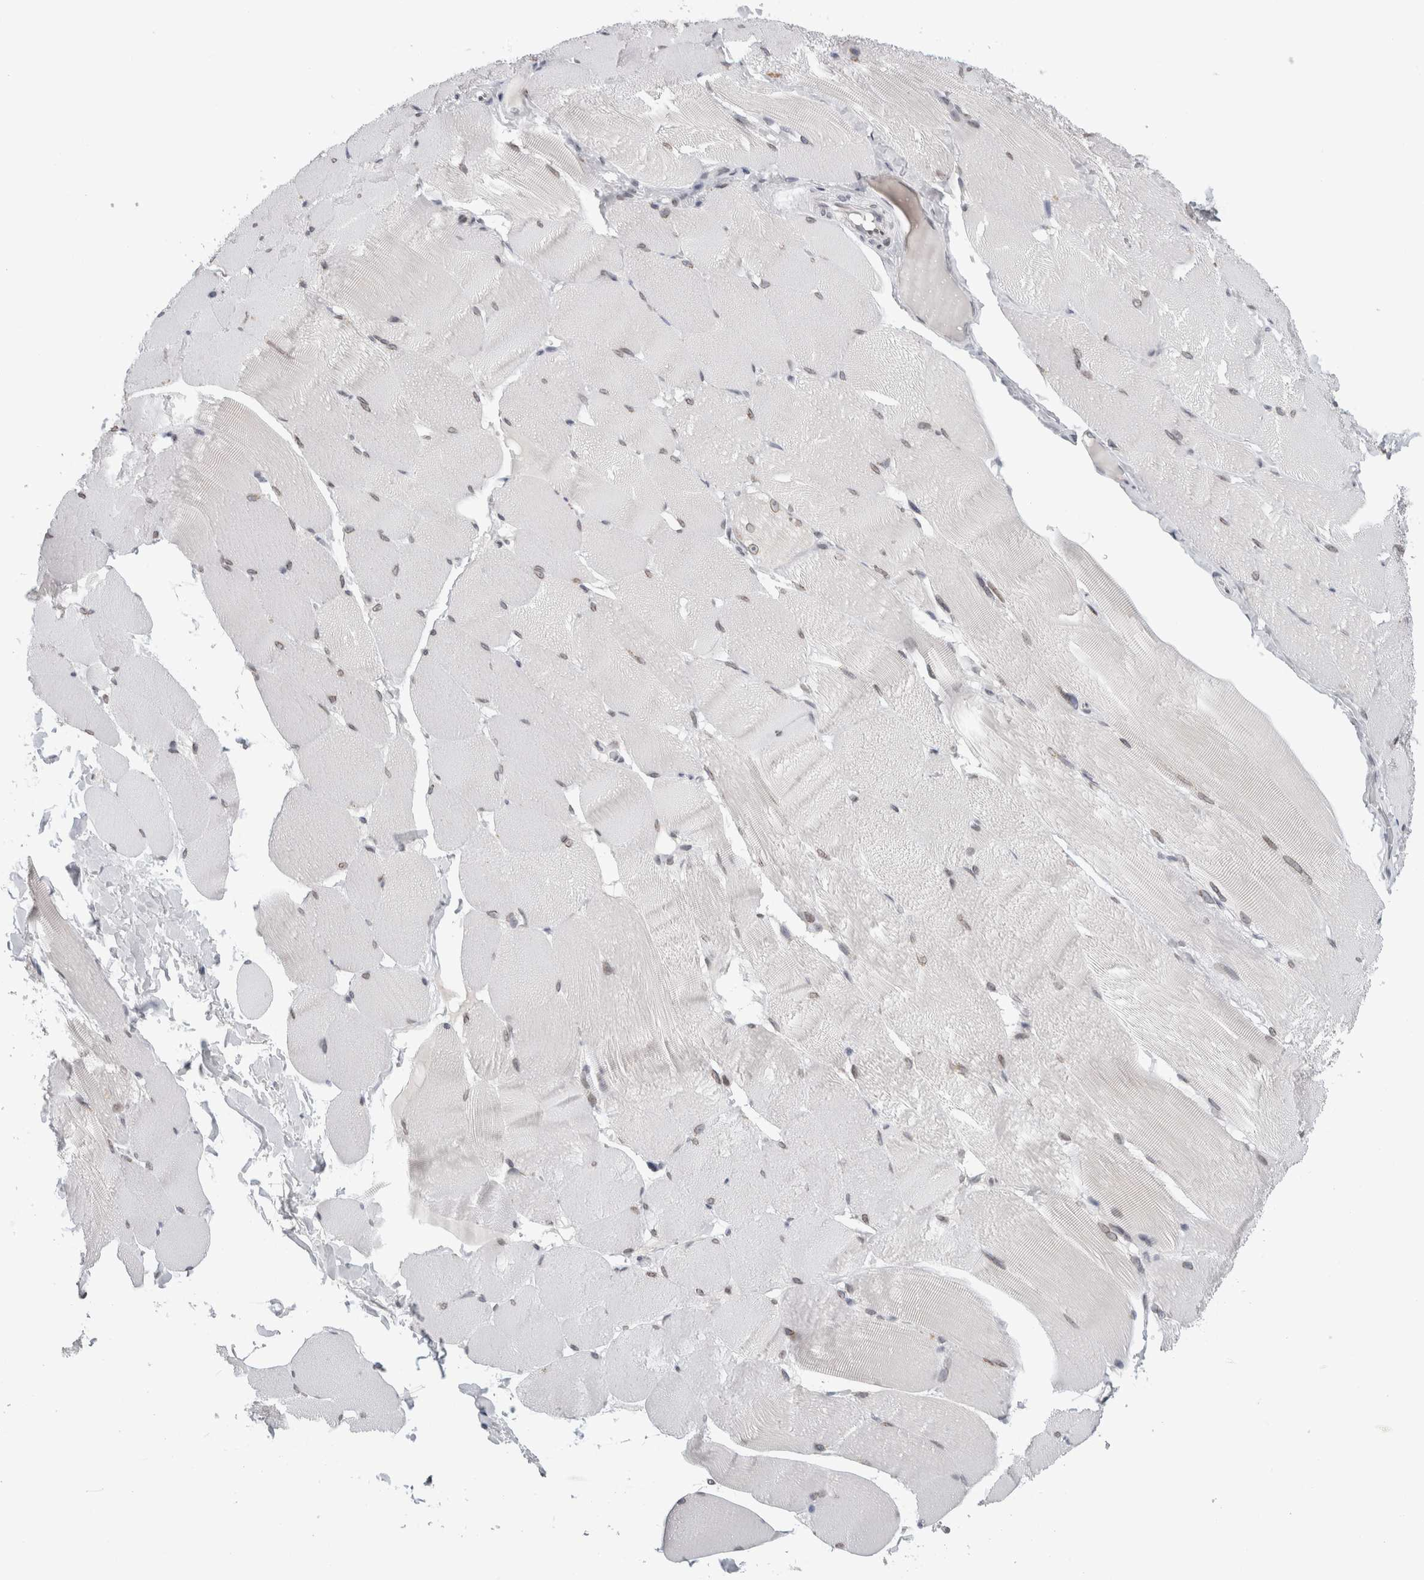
{"staining": {"intensity": "weak", "quantity": "<25%", "location": "nuclear"}, "tissue": "skeletal muscle", "cell_type": "Myocytes", "image_type": "normal", "snomed": [{"axis": "morphology", "description": "Normal tissue, NOS"}, {"axis": "topography", "description": "Skin"}, {"axis": "topography", "description": "Skeletal muscle"}], "caption": "There is no significant positivity in myocytes of skeletal muscle. (Brightfield microscopy of DAB IHC at high magnification).", "gene": "ZNF770", "patient": {"sex": "male", "age": 83}}